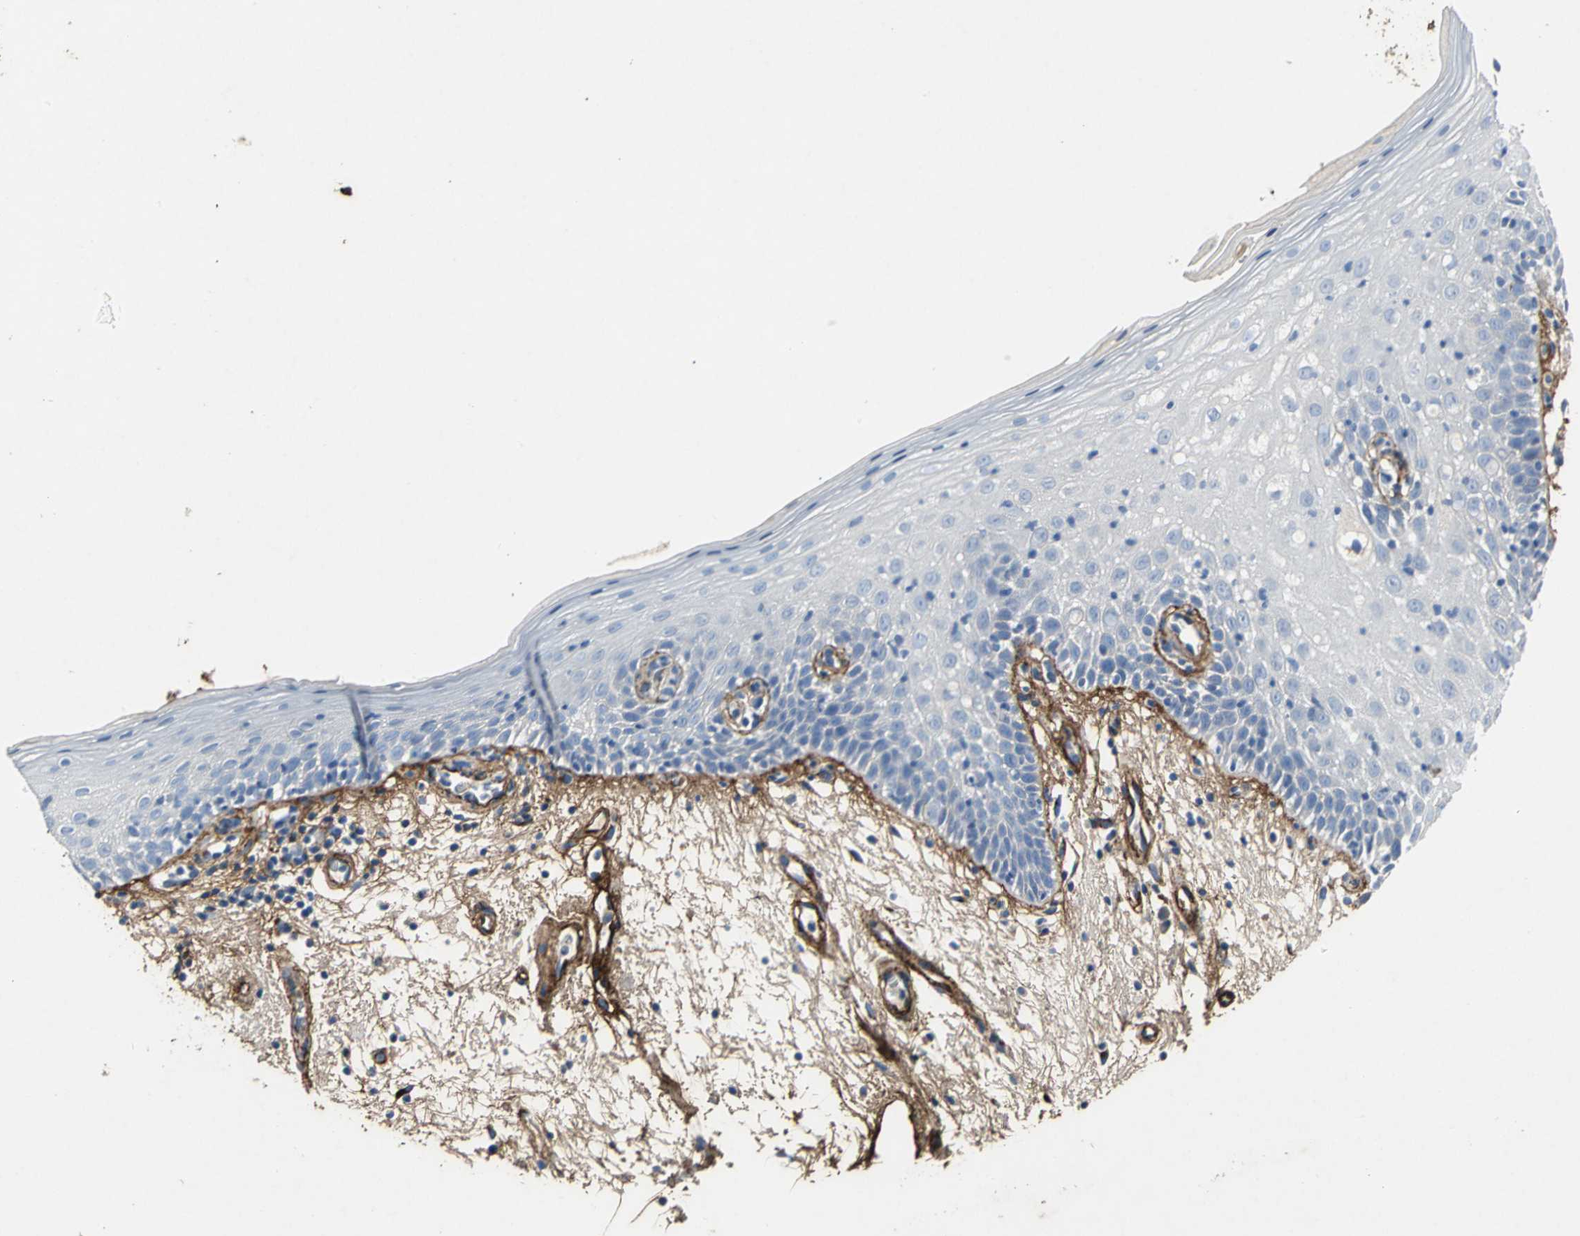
{"staining": {"intensity": "negative", "quantity": "none", "location": "none"}, "tissue": "oral mucosa", "cell_type": "Squamous epithelial cells", "image_type": "normal", "snomed": [{"axis": "morphology", "description": "Normal tissue, NOS"}, {"axis": "morphology", "description": "Squamous cell carcinoma, NOS"}, {"axis": "topography", "description": "Skeletal muscle"}, {"axis": "topography", "description": "Oral tissue"}, {"axis": "topography", "description": "Head-Neck"}], "caption": "IHC of unremarkable oral mucosa shows no expression in squamous epithelial cells.", "gene": "EFNB3", "patient": {"sex": "male", "age": 71}}